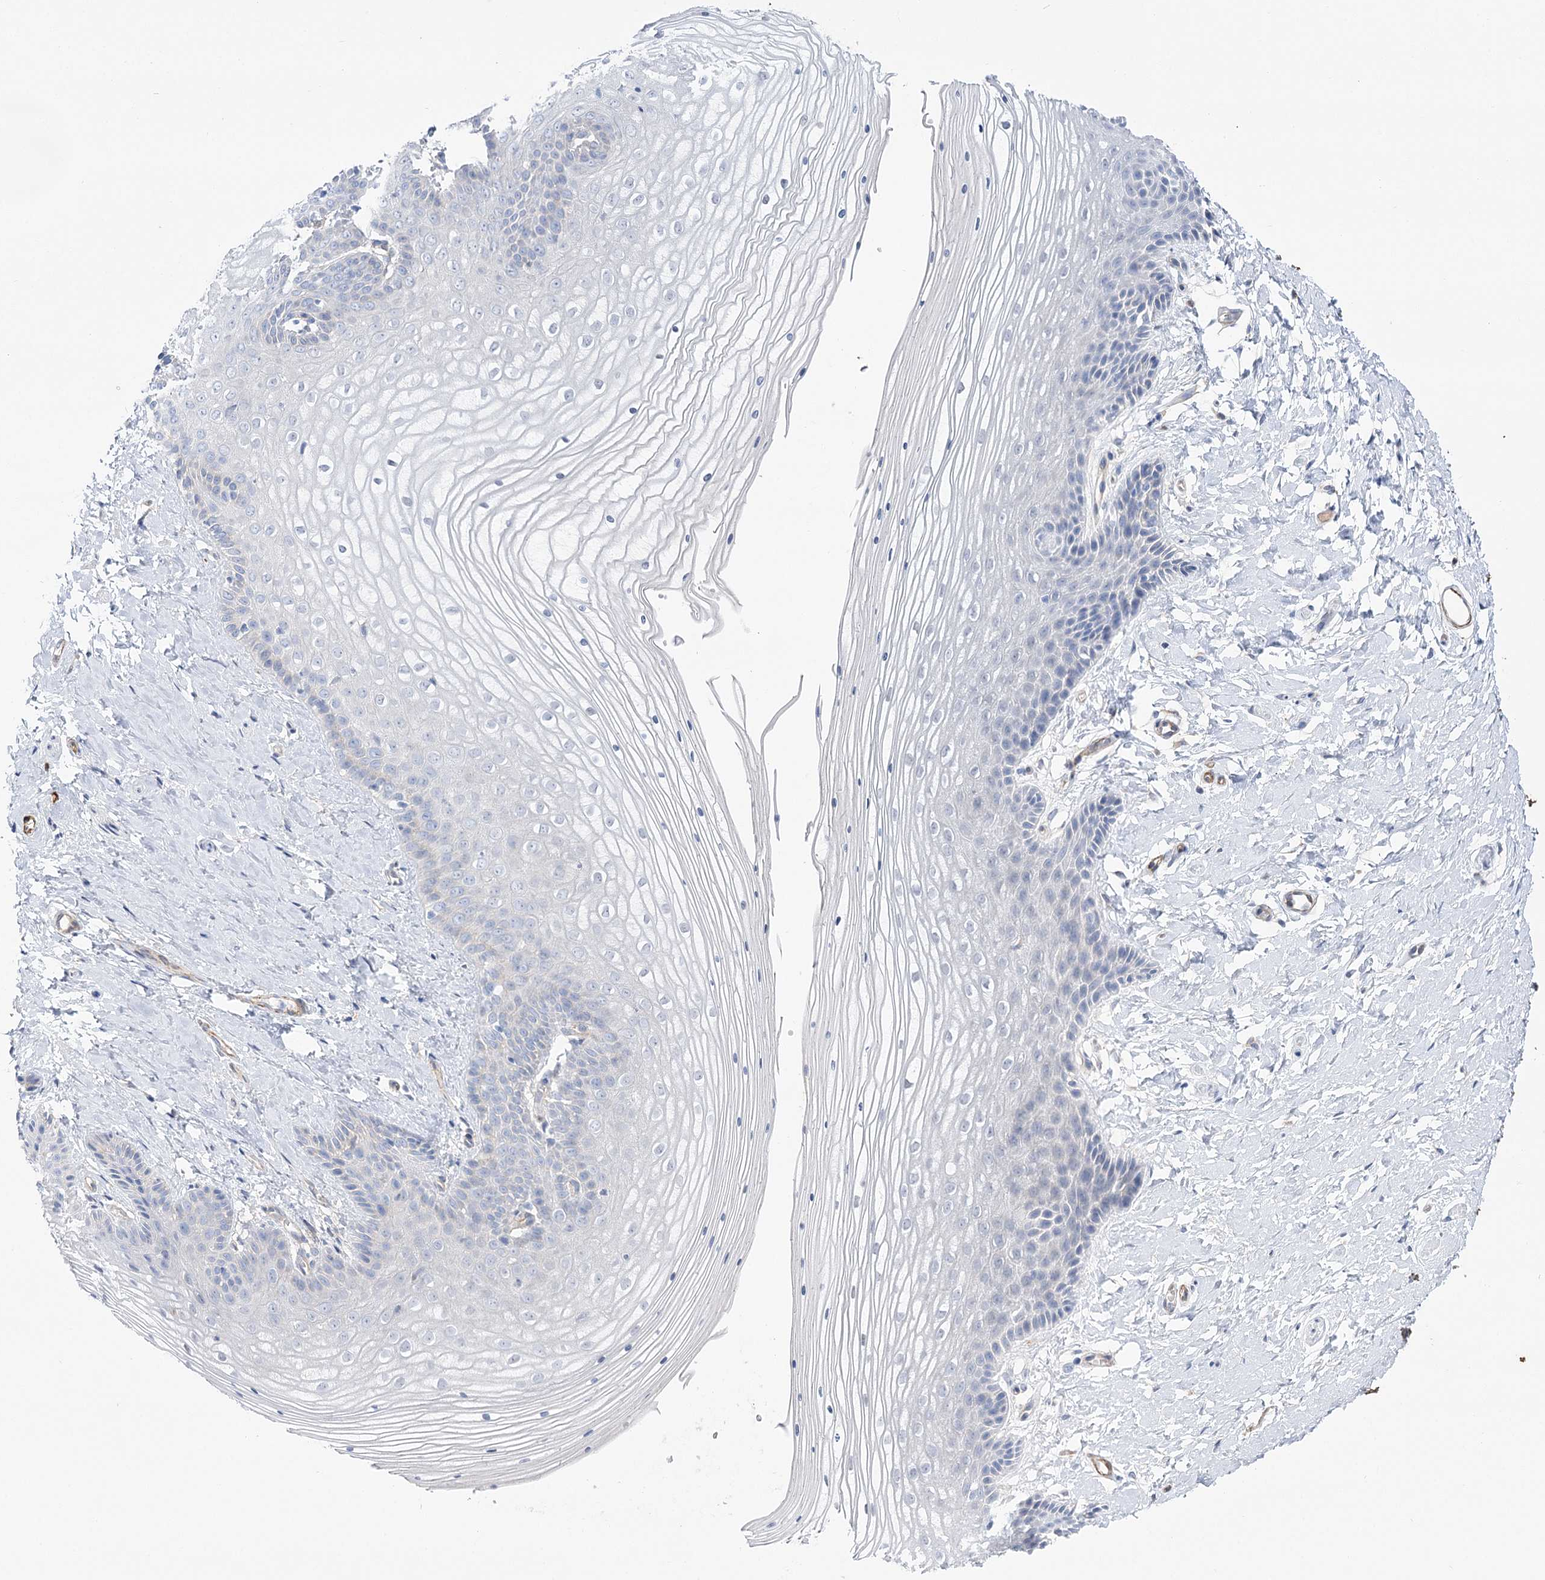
{"staining": {"intensity": "negative", "quantity": "none", "location": "none"}, "tissue": "vagina", "cell_type": "Squamous epithelial cells", "image_type": "normal", "snomed": [{"axis": "morphology", "description": "Normal tissue, NOS"}, {"axis": "topography", "description": "Vagina"}, {"axis": "topography", "description": "Cervix"}], "caption": "There is no significant staining in squamous epithelial cells of vagina. Nuclei are stained in blue.", "gene": "WASHC3", "patient": {"sex": "female", "age": 40}}